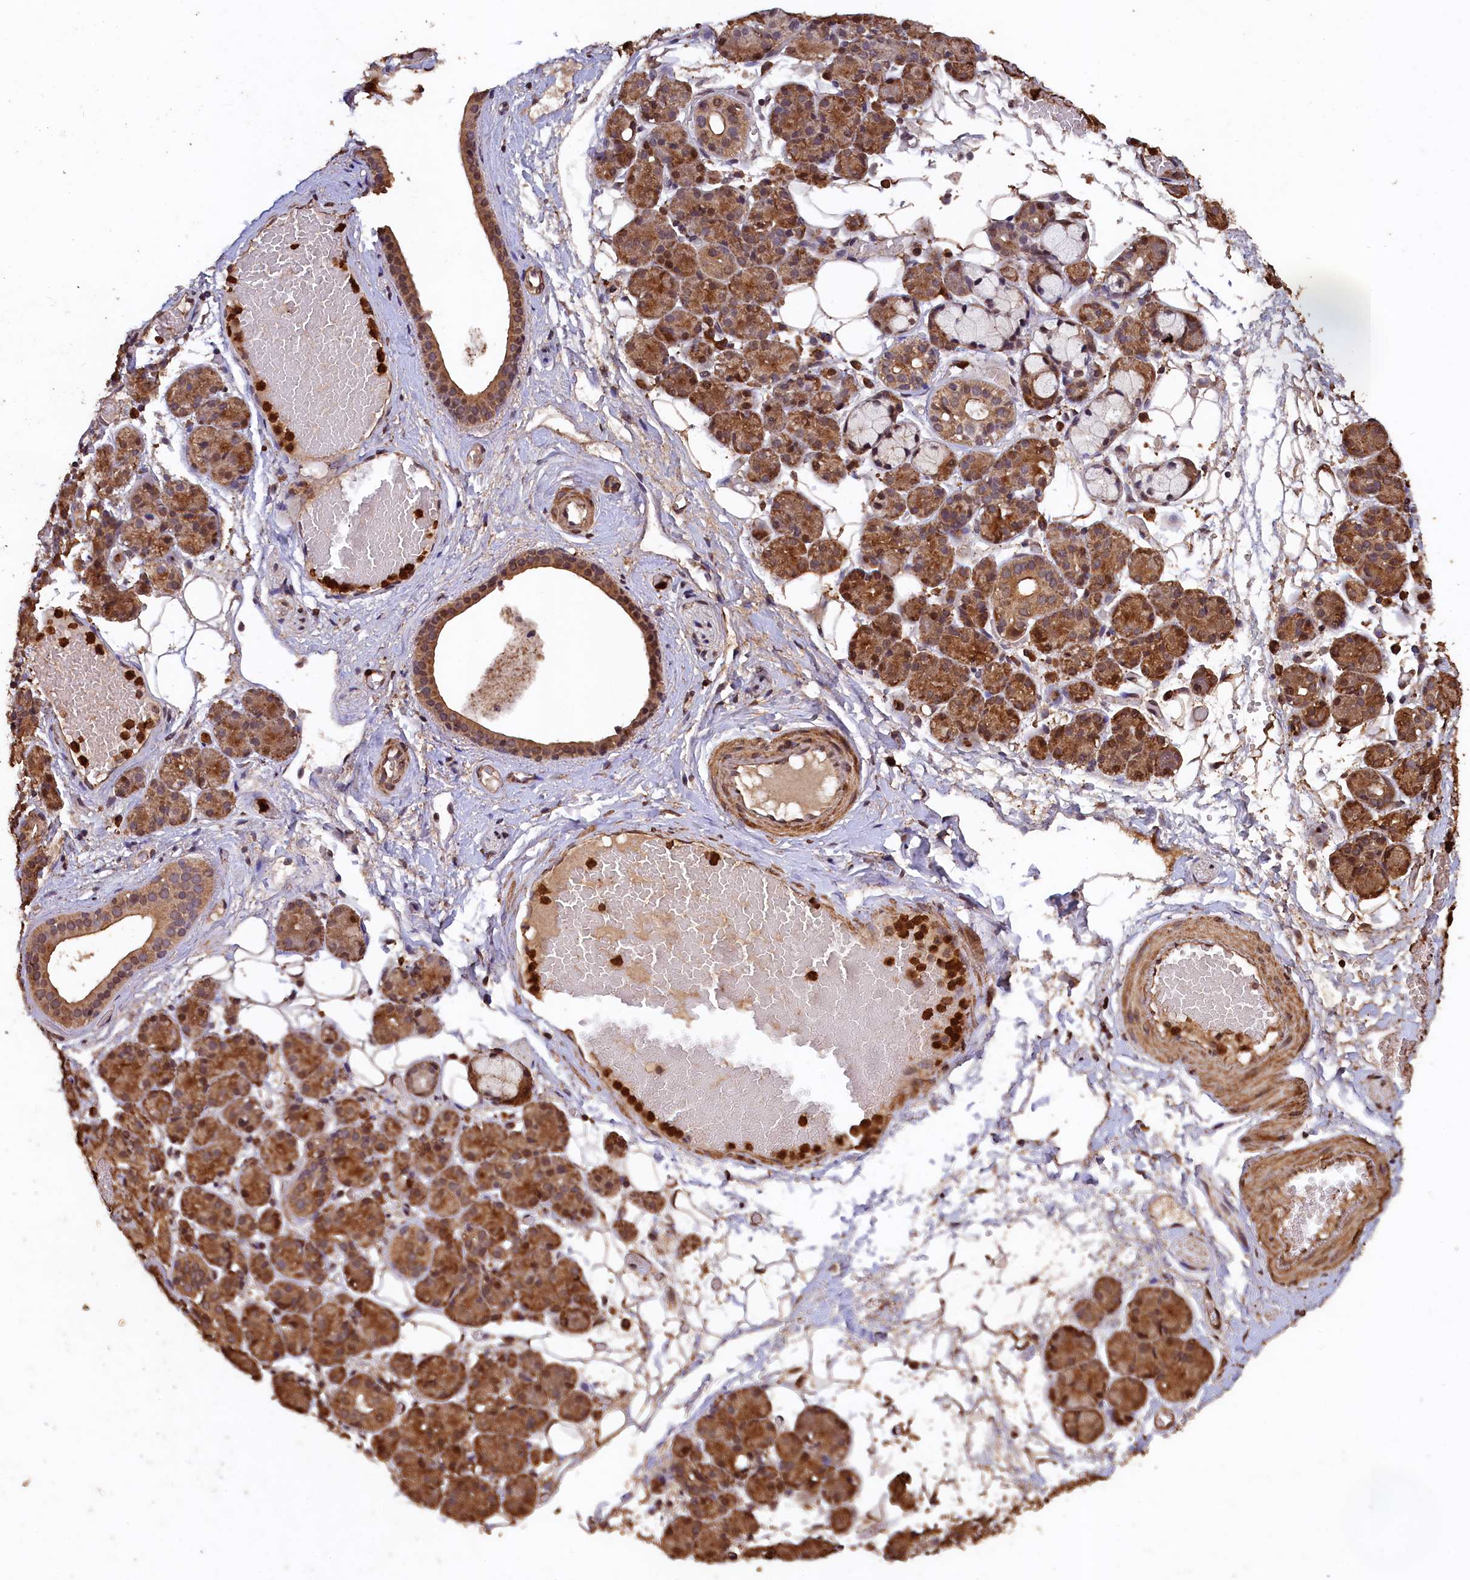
{"staining": {"intensity": "moderate", "quantity": "25%-75%", "location": "cytoplasmic/membranous,nuclear"}, "tissue": "salivary gland", "cell_type": "Glandular cells", "image_type": "normal", "snomed": [{"axis": "morphology", "description": "Normal tissue, NOS"}, {"axis": "topography", "description": "Salivary gland"}], "caption": "Salivary gland stained with a brown dye shows moderate cytoplasmic/membranous,nuclear positive expression in approximately 25%-75% of glandular cells.", "gene": "CEP57L1", "patient": {"sex": "male", "age": 63}}